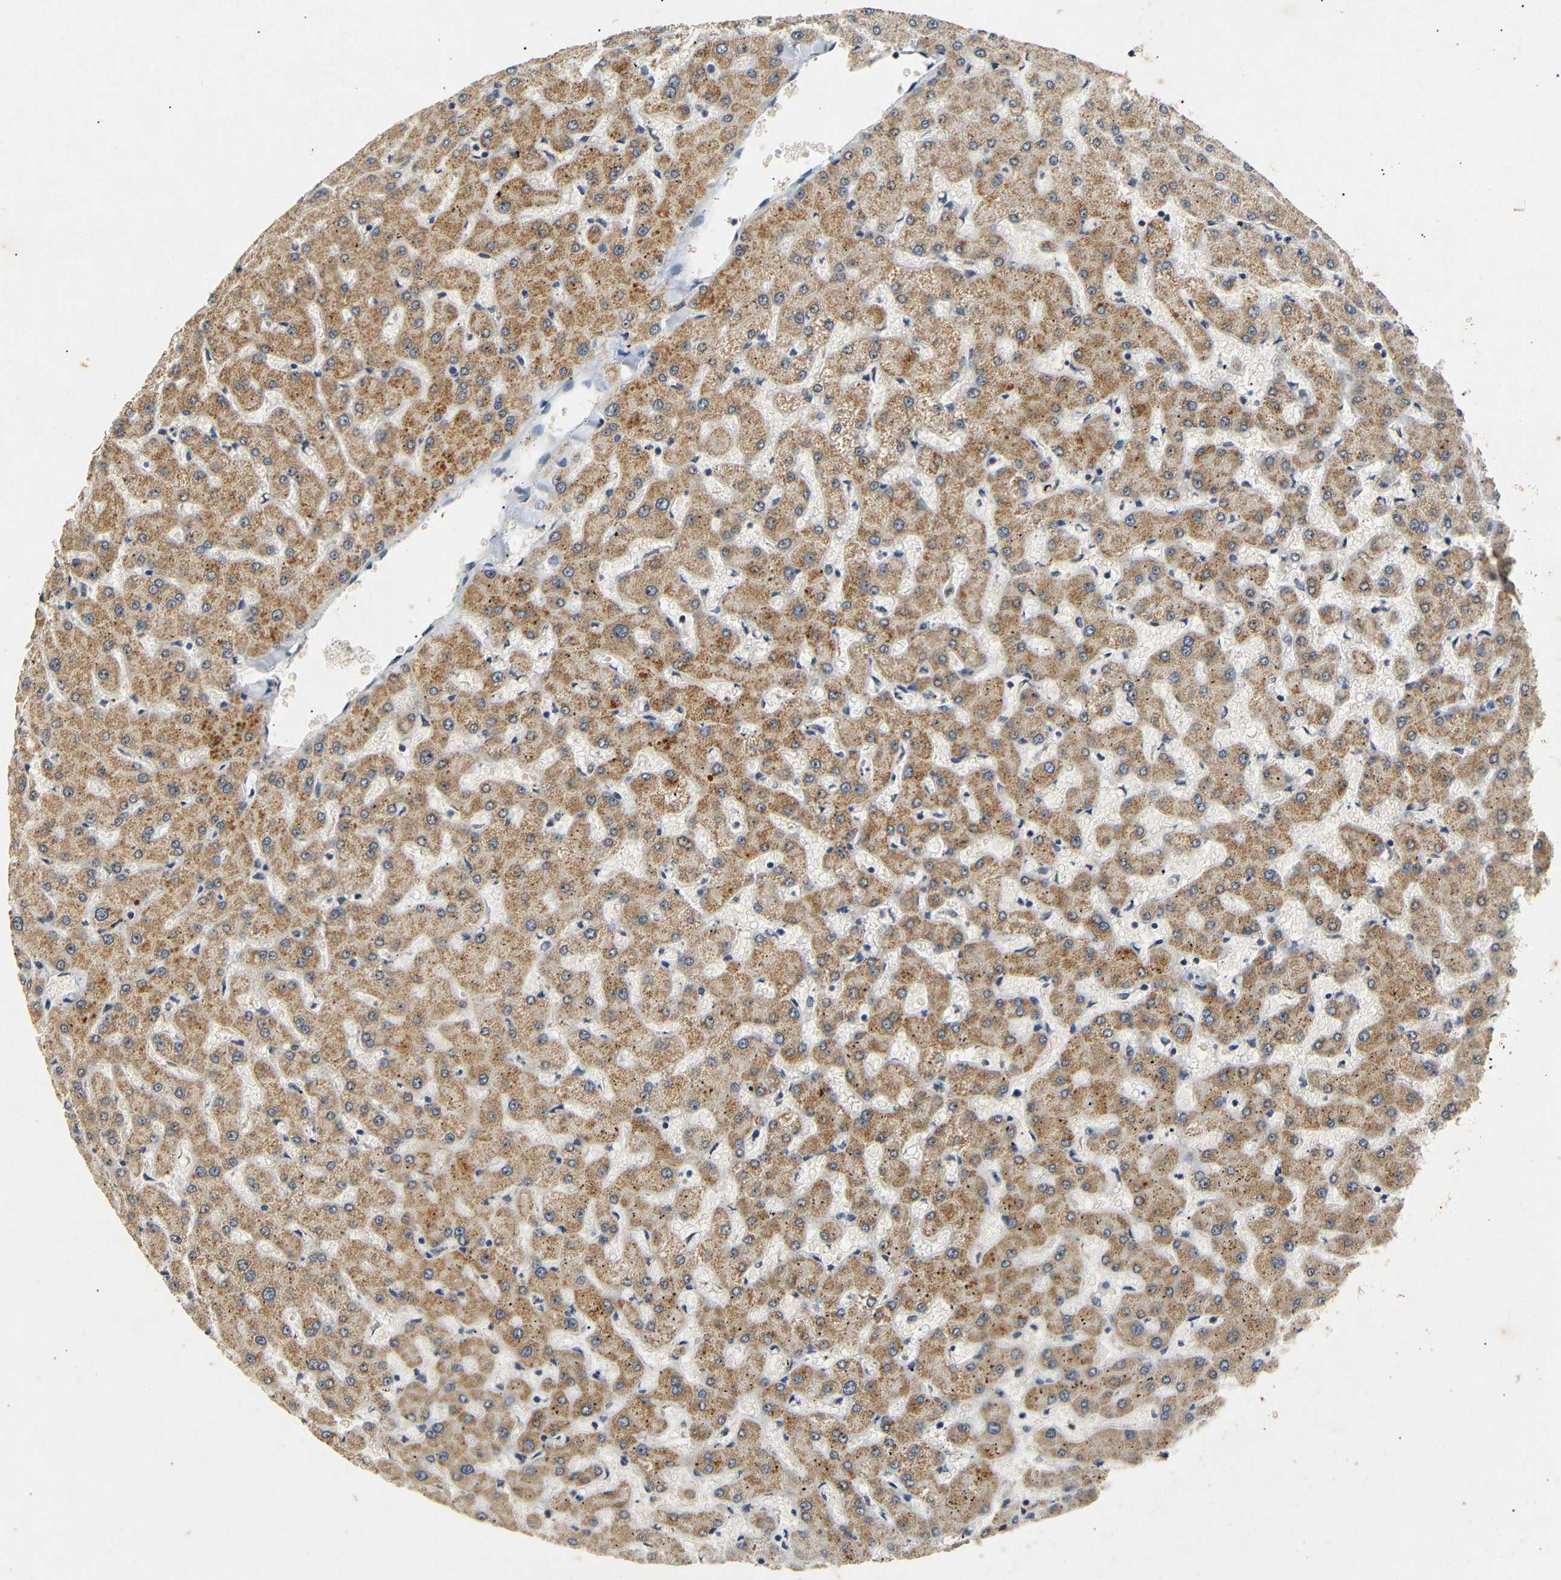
{"staining": {"intensity": "negative", "quantity": "none", "location": "none"}, "tissue": "liver", "cell_type": "Cholangiocytes", "image_type": "normal", "snomed": [{"axis": "morphology", "description": "Normal tissue, NOS"}, {"axis": "topography", "description": "Liver"}], "caption": "Photomicrograph shows no significant protein expression in cholangiocytes of benign liver.", "gene": "PARN", "patient": {"sex": "female", "age": 63}}